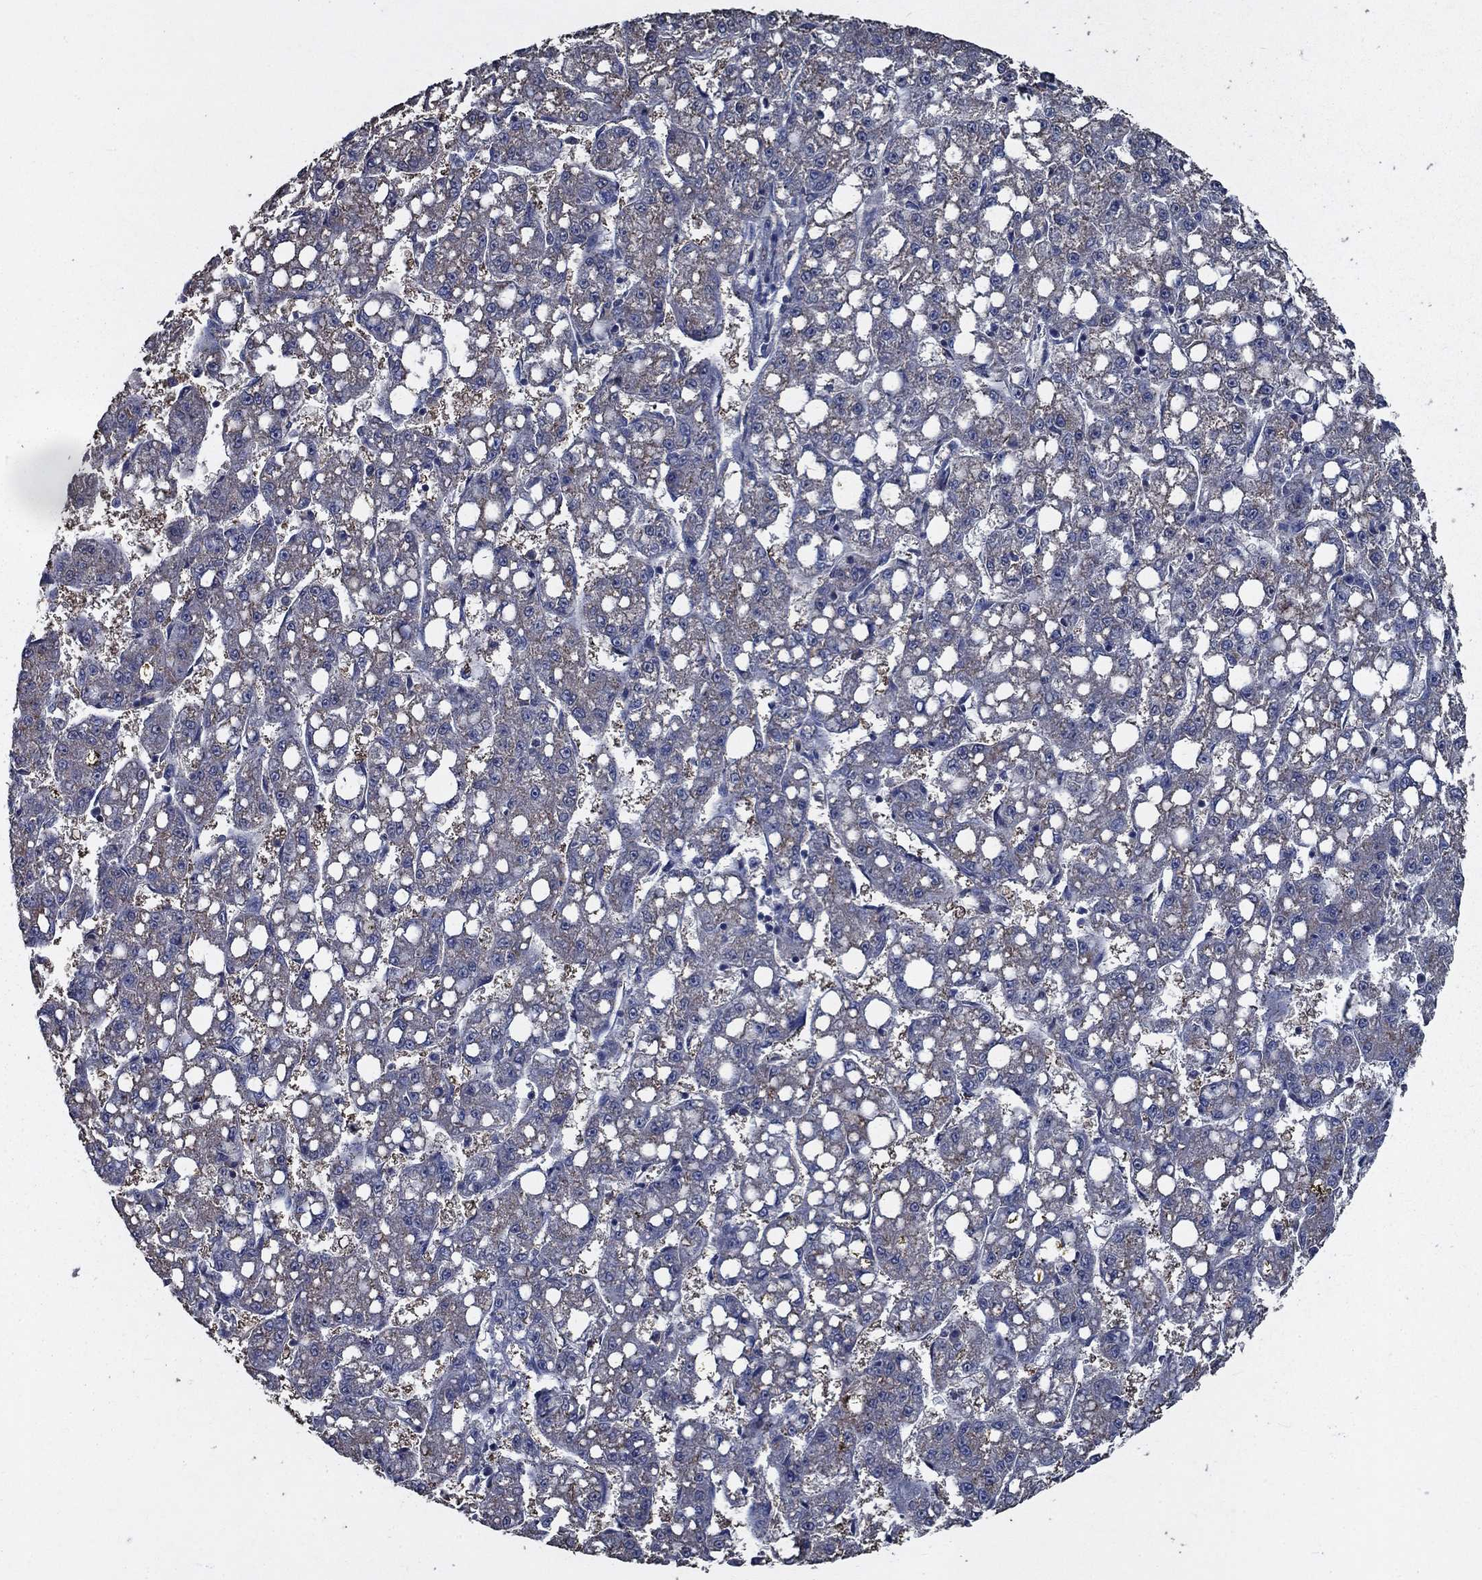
{"staining": {"intensity": "weak", "quantity": "<25%", "location": "cytoplasmic/membranous"}, "tissue": "liver cancer", "cell_type": "Tumor cells", "image_type": "cancer", "snomed": [{"axis": "morphology", "description": "Carcinoma, Hepatocellular, NOS"}, {"axis": "topography", "description": "Liver"}], "caption": "Immunohistochemical staining of liver cancer demonstrates no significant expression in tumor cells.", "gene": "SLC44A1", "patient": {"sex": "female", "age": 65}}